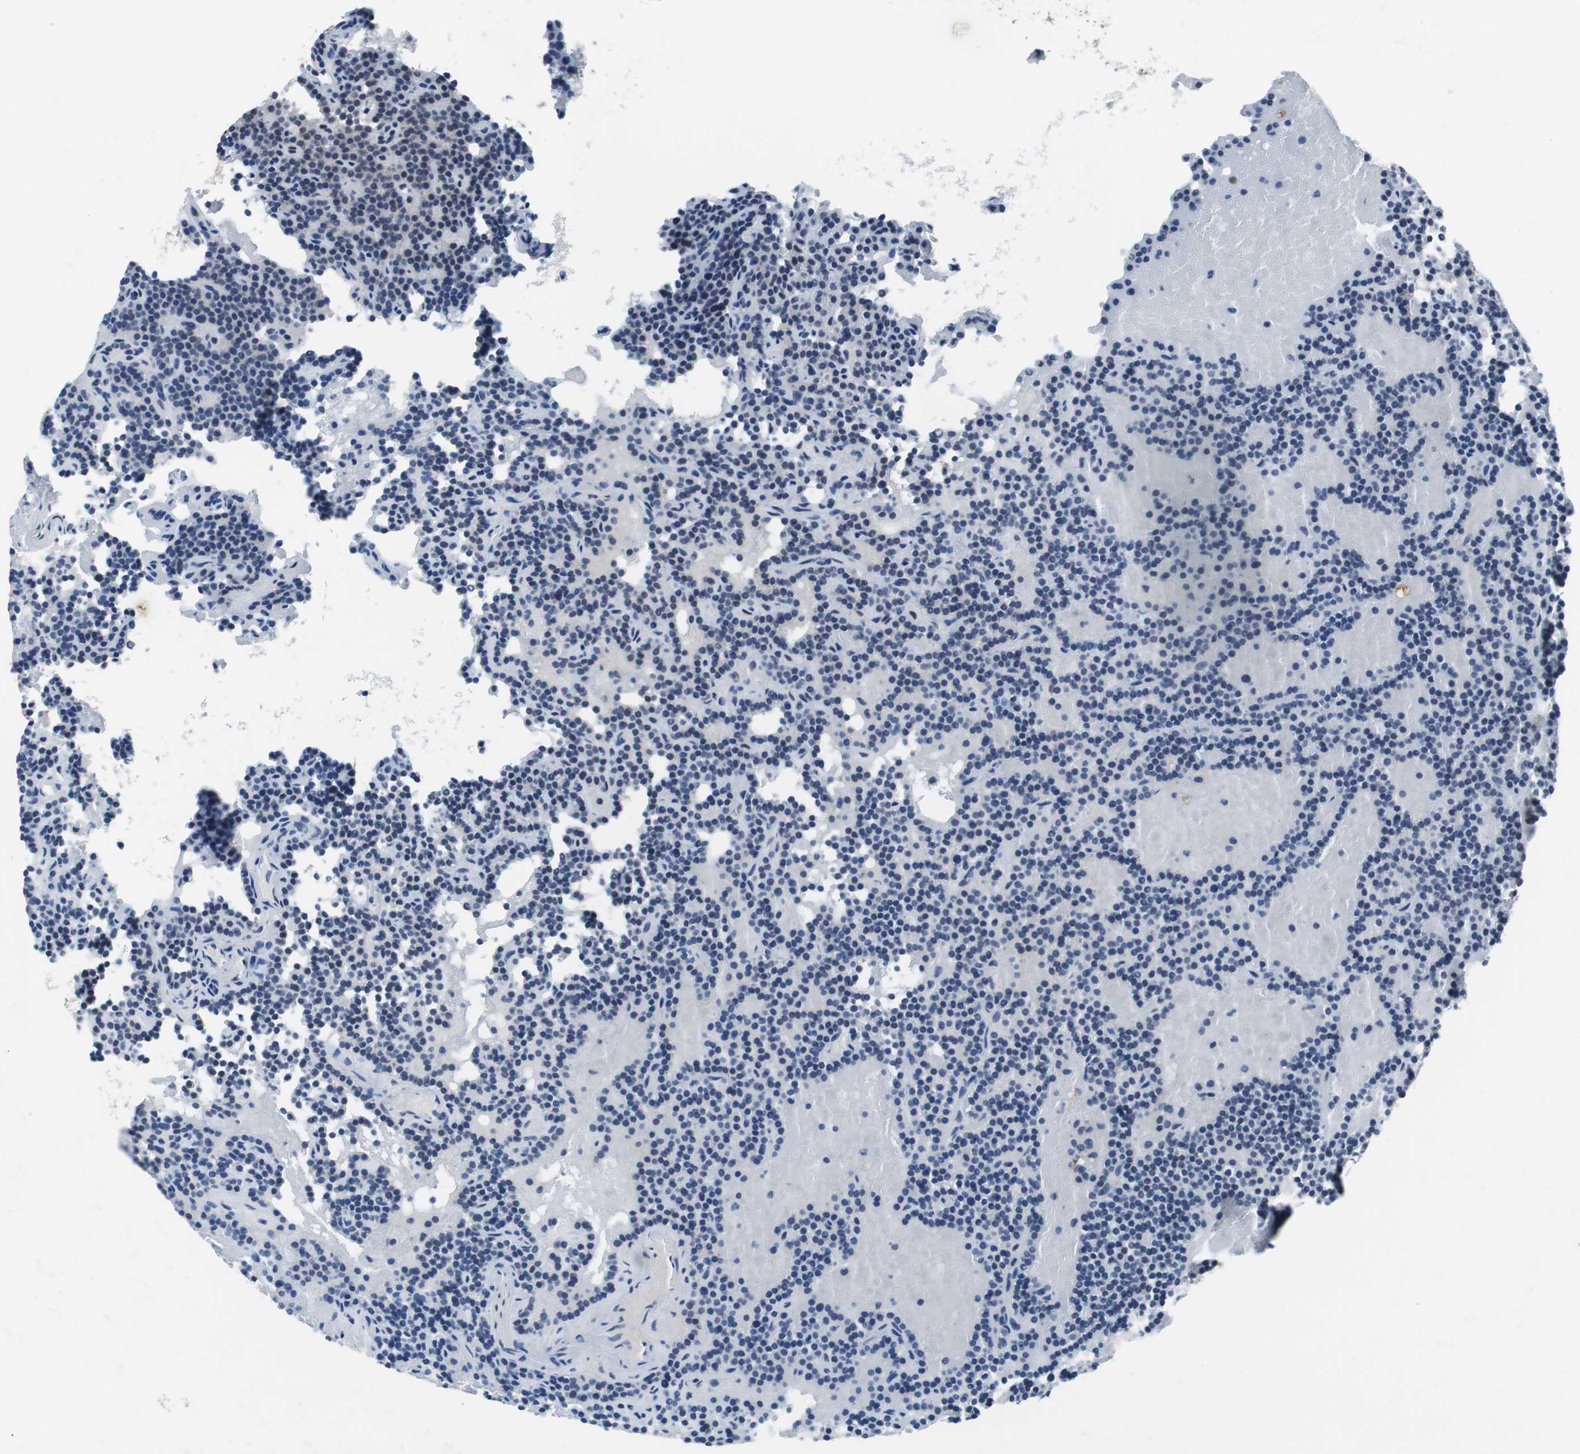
{"staining": {"intensity": "negative", "quantity": "none", "location": "none"}, "tissue": "parathyroid gland", "cell_type": "Glandular cells", "image_type": "normal", "snomed": [{"axis": "morphology", "description": "Normal tissue, NOS"}, {"axis": "topography", "description": "Parathyroid gland"}], "caption": "Immunohistochemical staining of normal parathyroid gland shows no significant staining in glandular cells. The staining is performed using DAB (3,3'-diaminobenzidine) brown chromogen with nuclei counter-stained in using hematoxylin.", "gene": "TP63", "patient": {"sex": "male", "age": 66}}